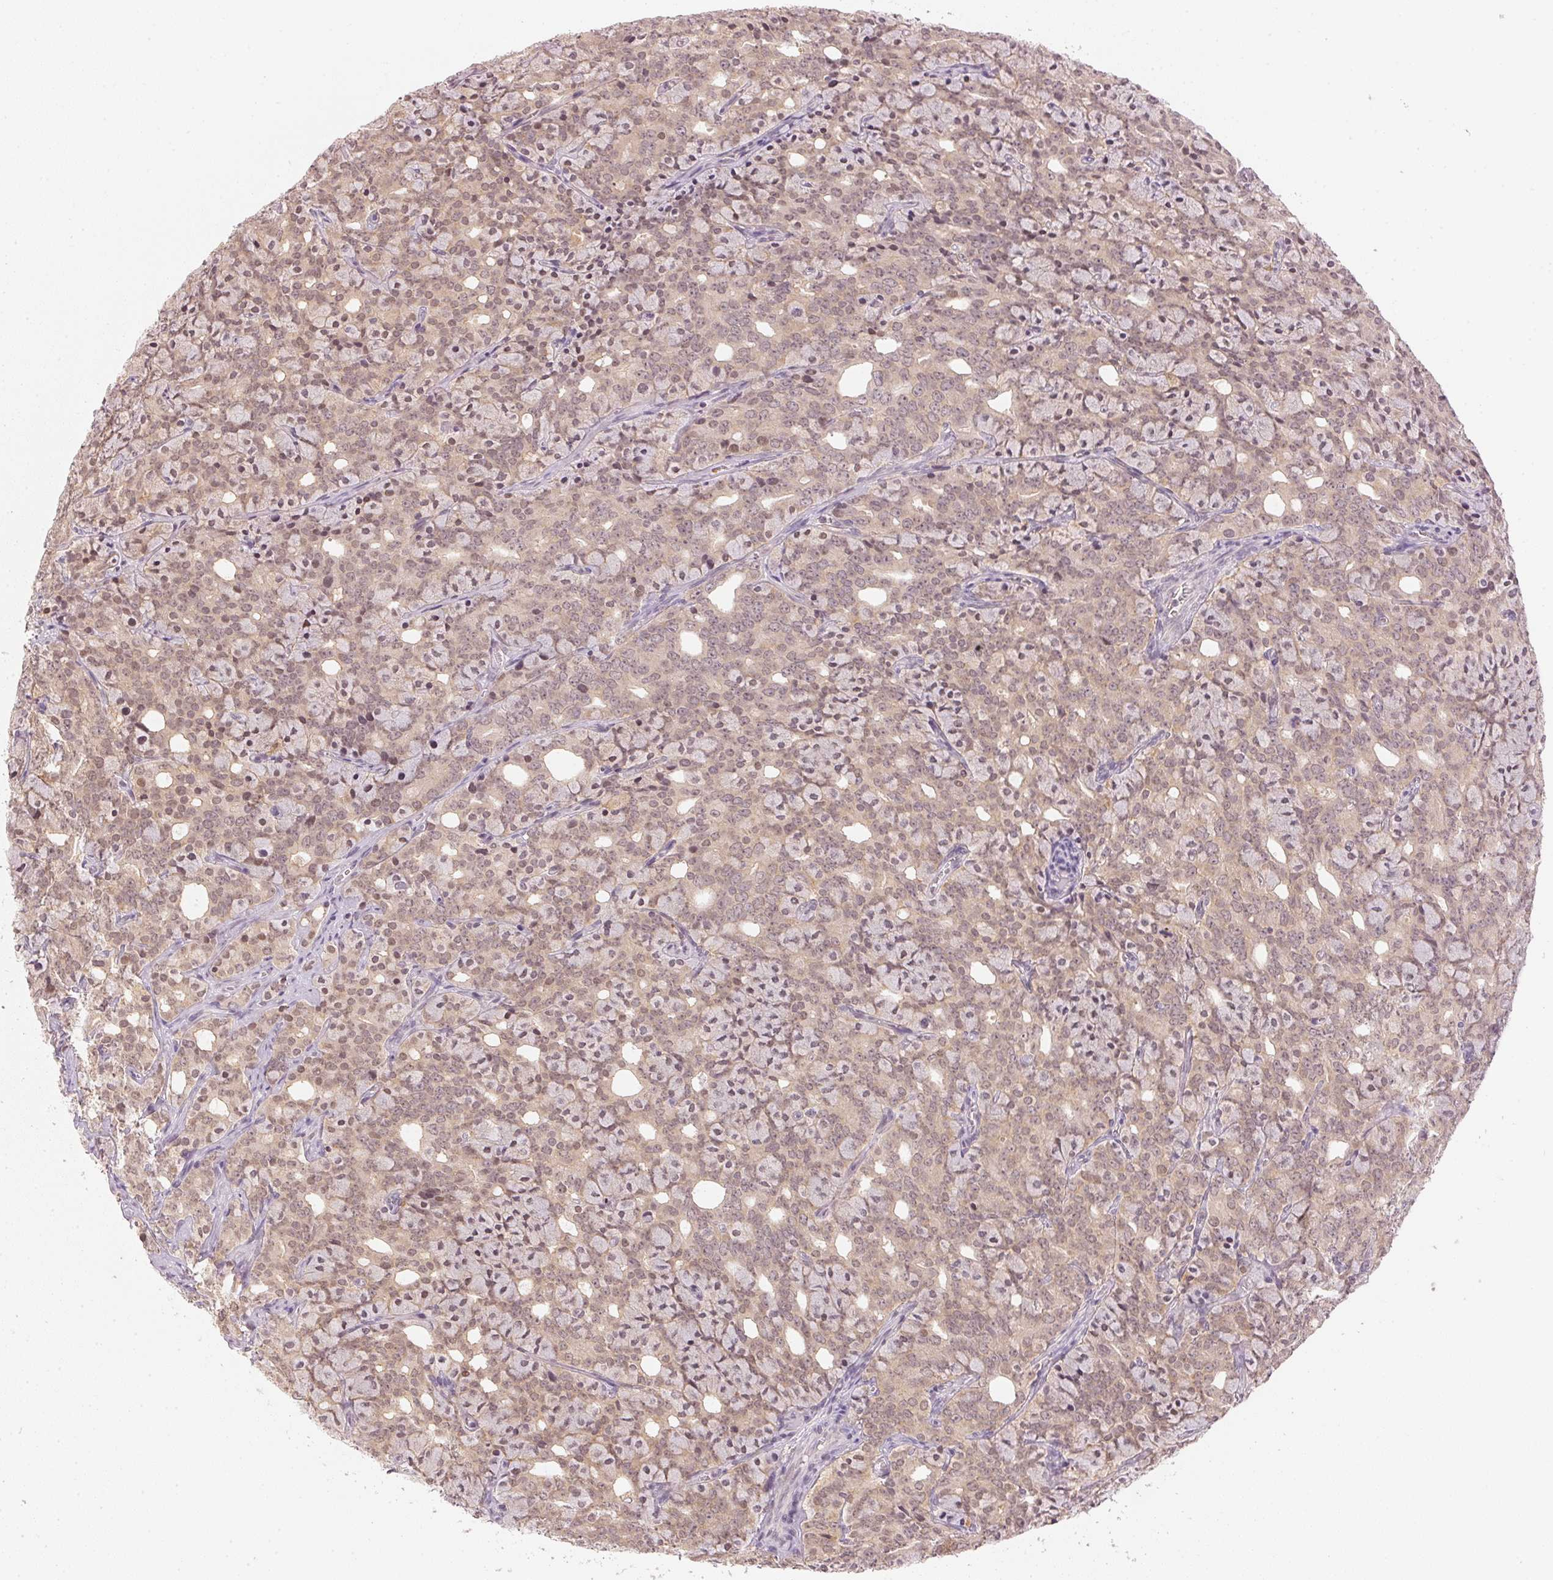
{"staining": {"intensity": "weak", "quantity": "25%-75%", "location": "cytoplasmic/membranous,nuclear"}, "tissue": "prostate cancer", "cell_type": "Tumor cells", "image_type": "cancer", "snomed": [{"axis": "morphology", "description": "Adenocarcinoma, High grade"}, {"axis": "topography", "description": "Prostate"}], "caption": "An image of human high-grade adenocarcinoma (prostate) stained for a protein exhibits weak cytoplasmic/membranous and nuclear brown staining in tumor cells.", "gene": "KPRP", "patient": {"sex": "male", "age": 84}}